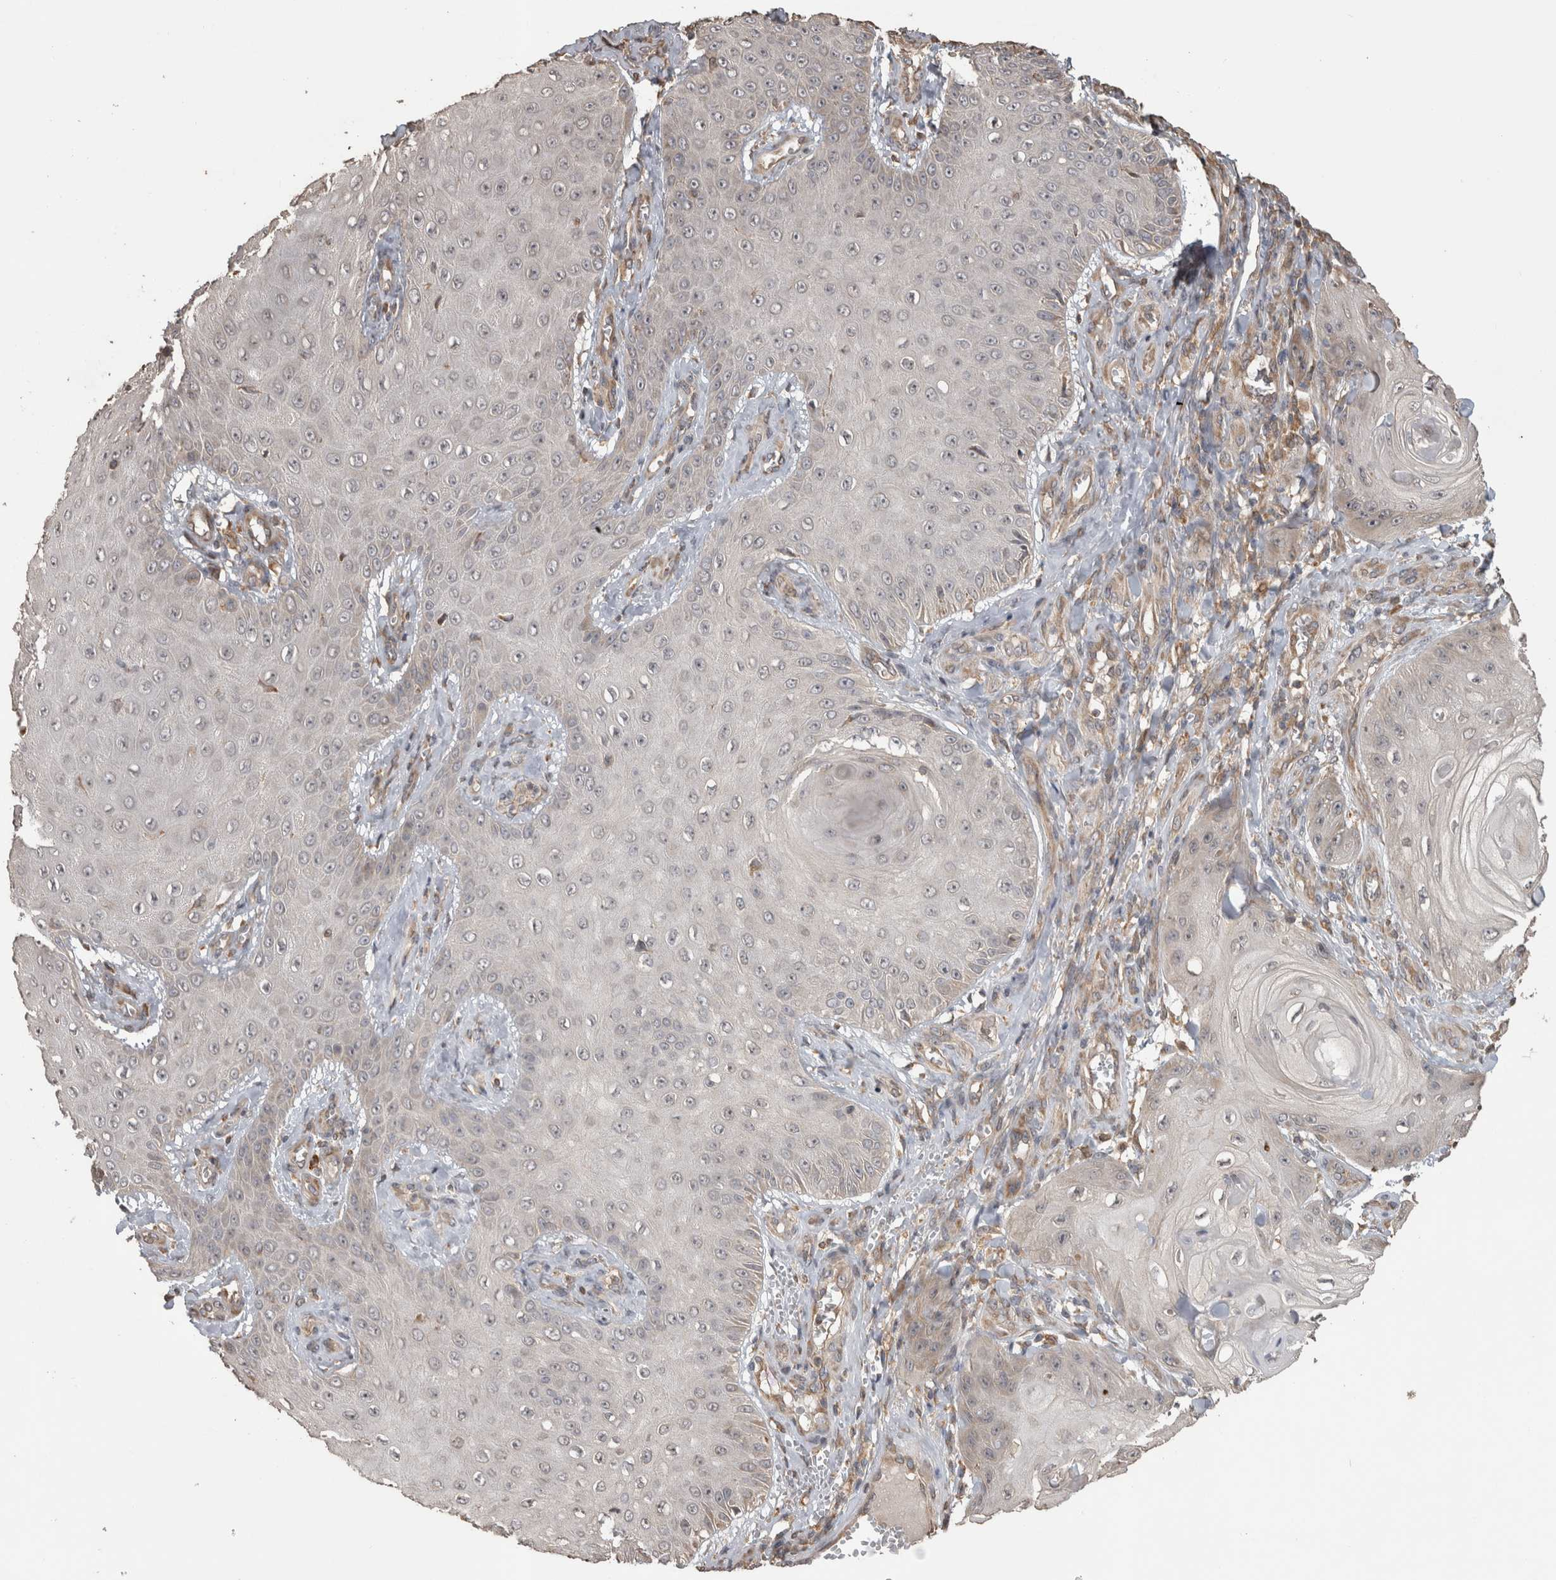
{"staining": {"intensity": "negative", "quantity": "none", "location": "none"}, "tissue": "skin cancer", "cell_type": "Tumor cells", "image_type": "cancer", "snomed": [{"axis": "morphology", "description": "Squamous cell carcinoma, NOS"}, {"axis": "topography", "description": "Skin"}], "caption": "Tumor cells show no significant expression in squamous cell carcinoma (skin).", "gene": "TBCE", "patient": {"sex": "male", "age": 74}}